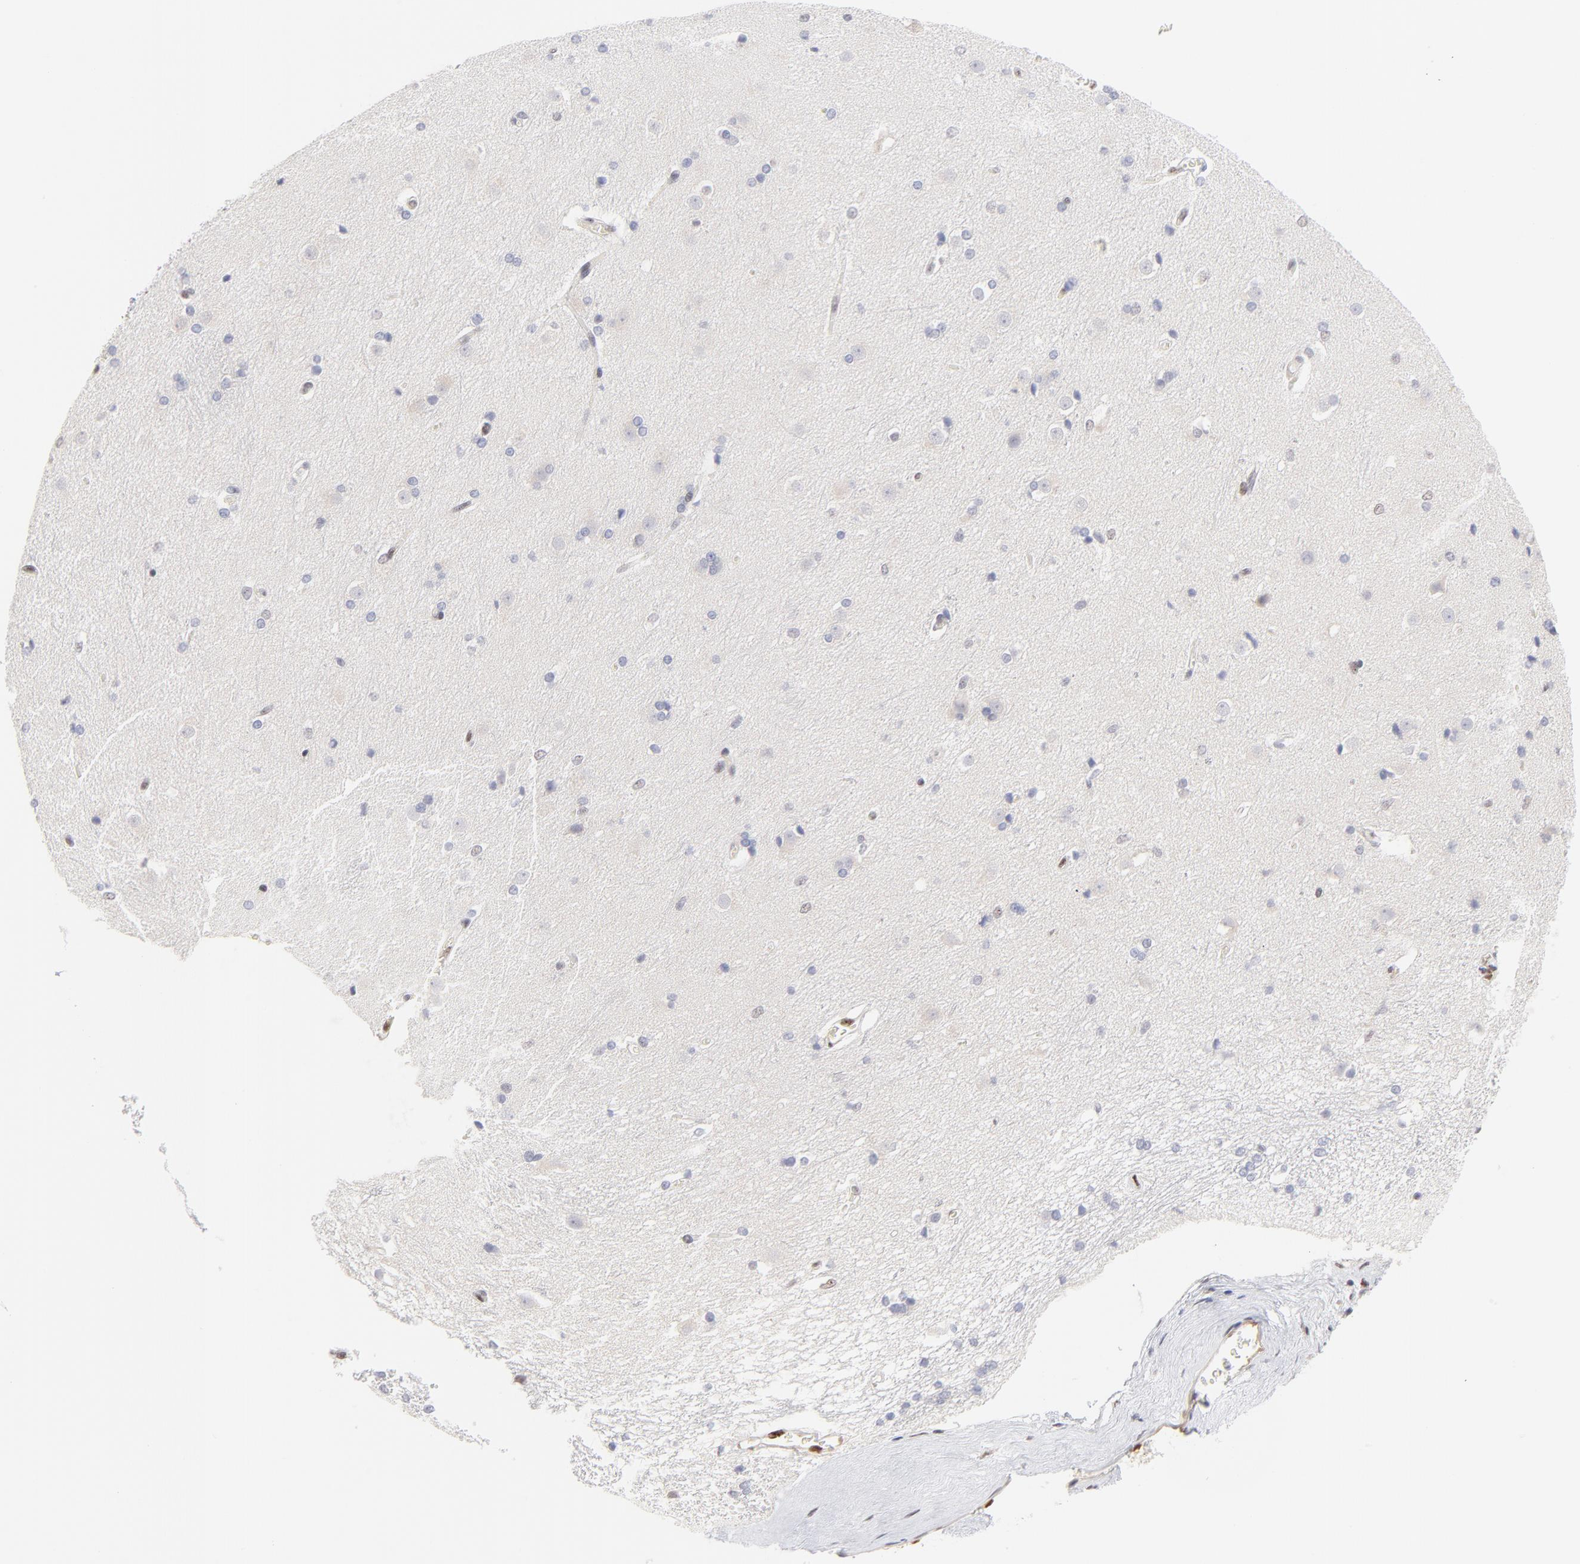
{"staining": {"intensity": "negative", "quantity": "none", "location": "none"}, "tissue": "caudate", "cell_type": "Glial cells", "image_type": "normal", "snomed": [{"axis": "morphology", "description": "Normal tissue, NOS"}, {"axis": "topography", "description": "Lateral ventricle wall"}], "caption": "Immunohistochemistry (IHC) image of unremarkable caudate stained for a protein (brown), which reveals no staining in glial cells. (Stains: DAB IHC with hematoxylin counter stain, Microscopy: brightfield microscopy at high magnification).", "gene": "STAT3", "patient": {"sex": "female", "age": 19}}